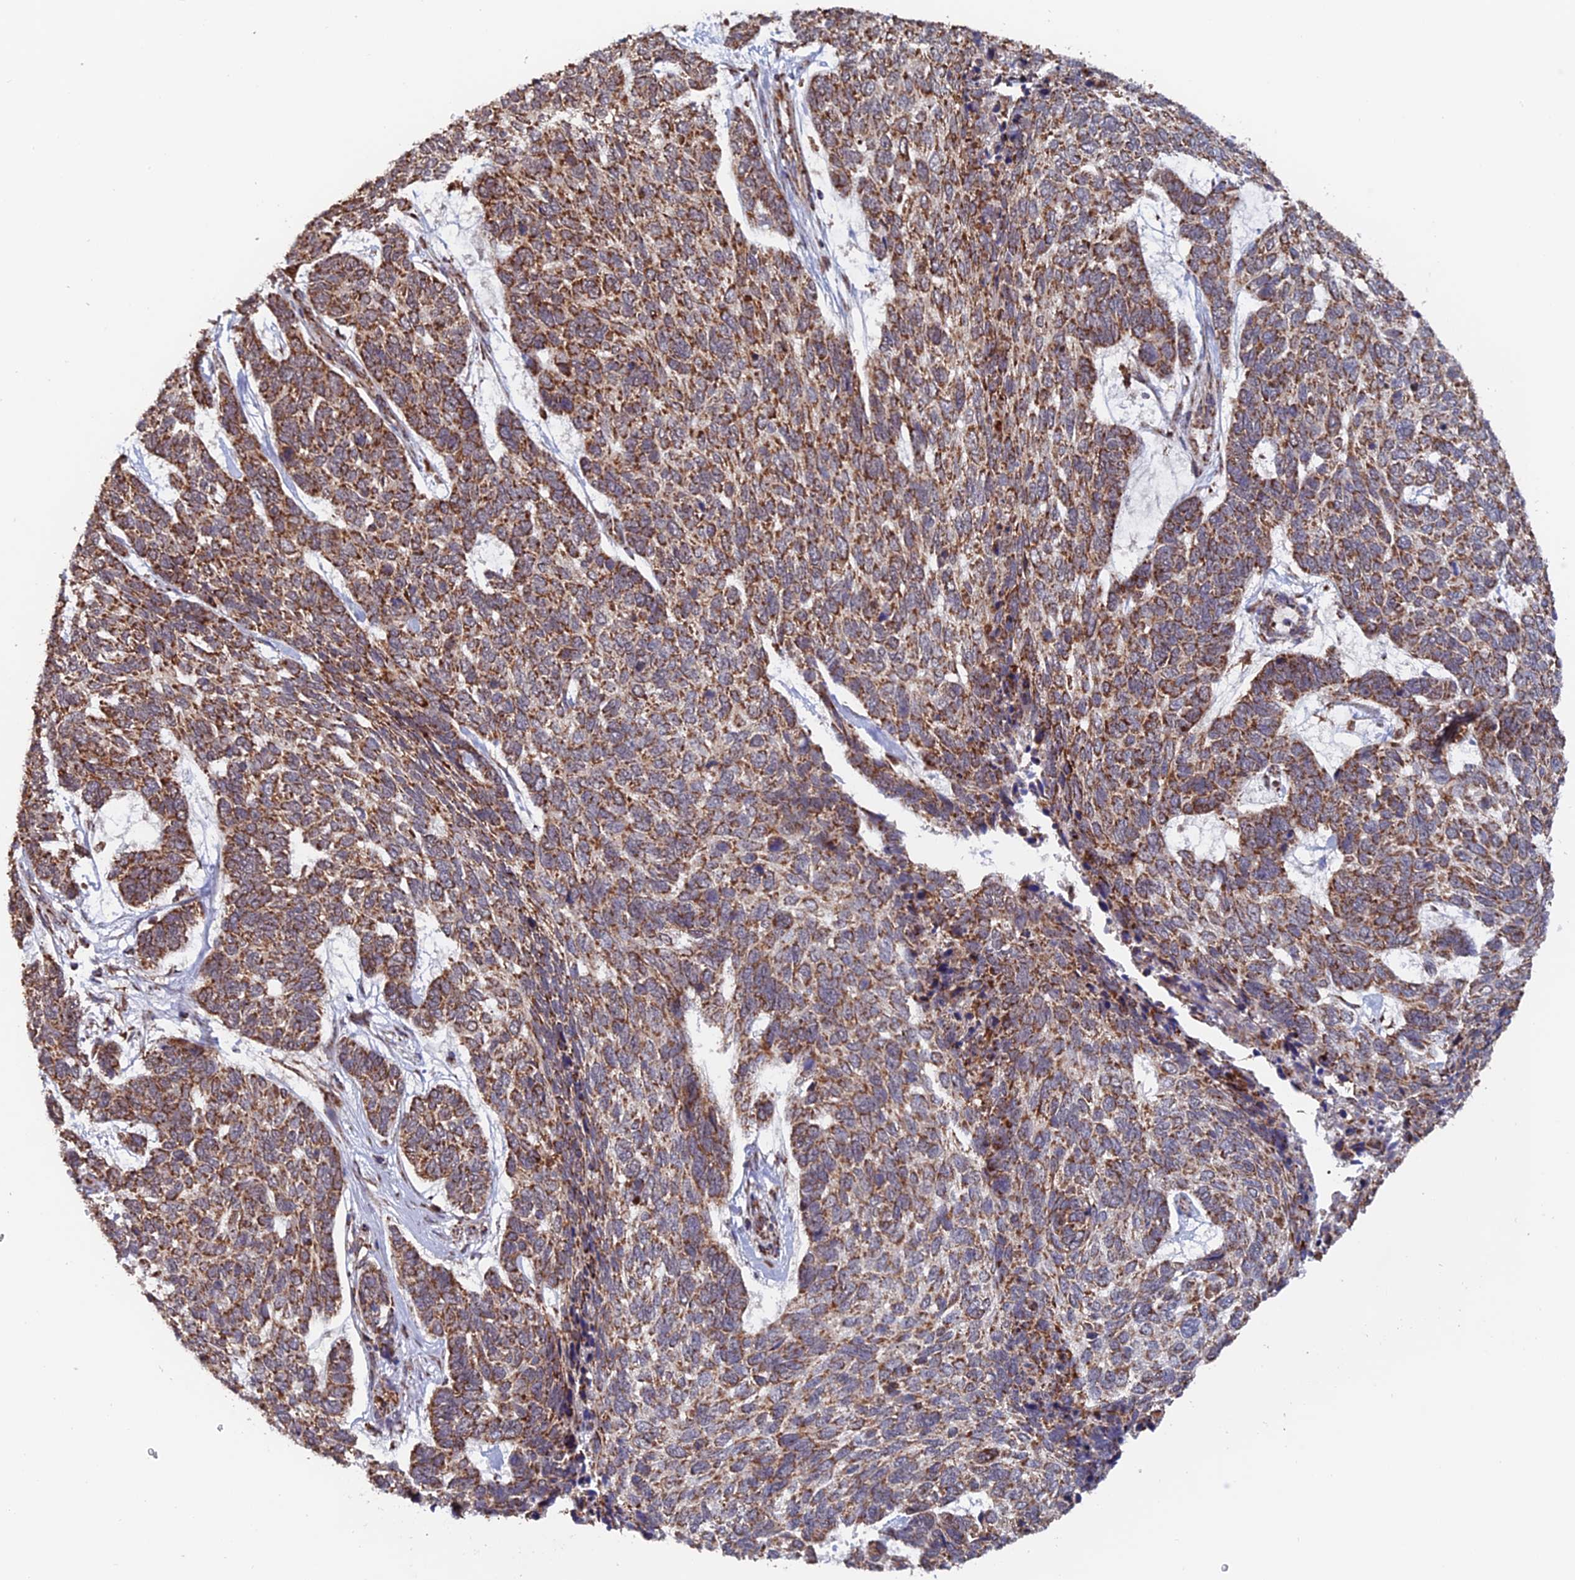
{"staining": {"intensity": "moderate", "quantity": ">75%", "location": "cytoplasmic/membranous"}, "tissue": "skin cancer", "cell_type": "Tumor cells", "image_type": "cancer", "snomed": [{"axis": "morphology", "description": "Basal cell carcinoma"}, {"axis": "topography", "description": "Skin"}], "caption": "Approximately >75% of tumor cells in human skin cancer exhibit moderate cytoplasmic/membranous protein staining as visualized by brown immunohistochemical staining.", "gene": "DTYMK", "patient": {"sex": "female", "age": 65}}